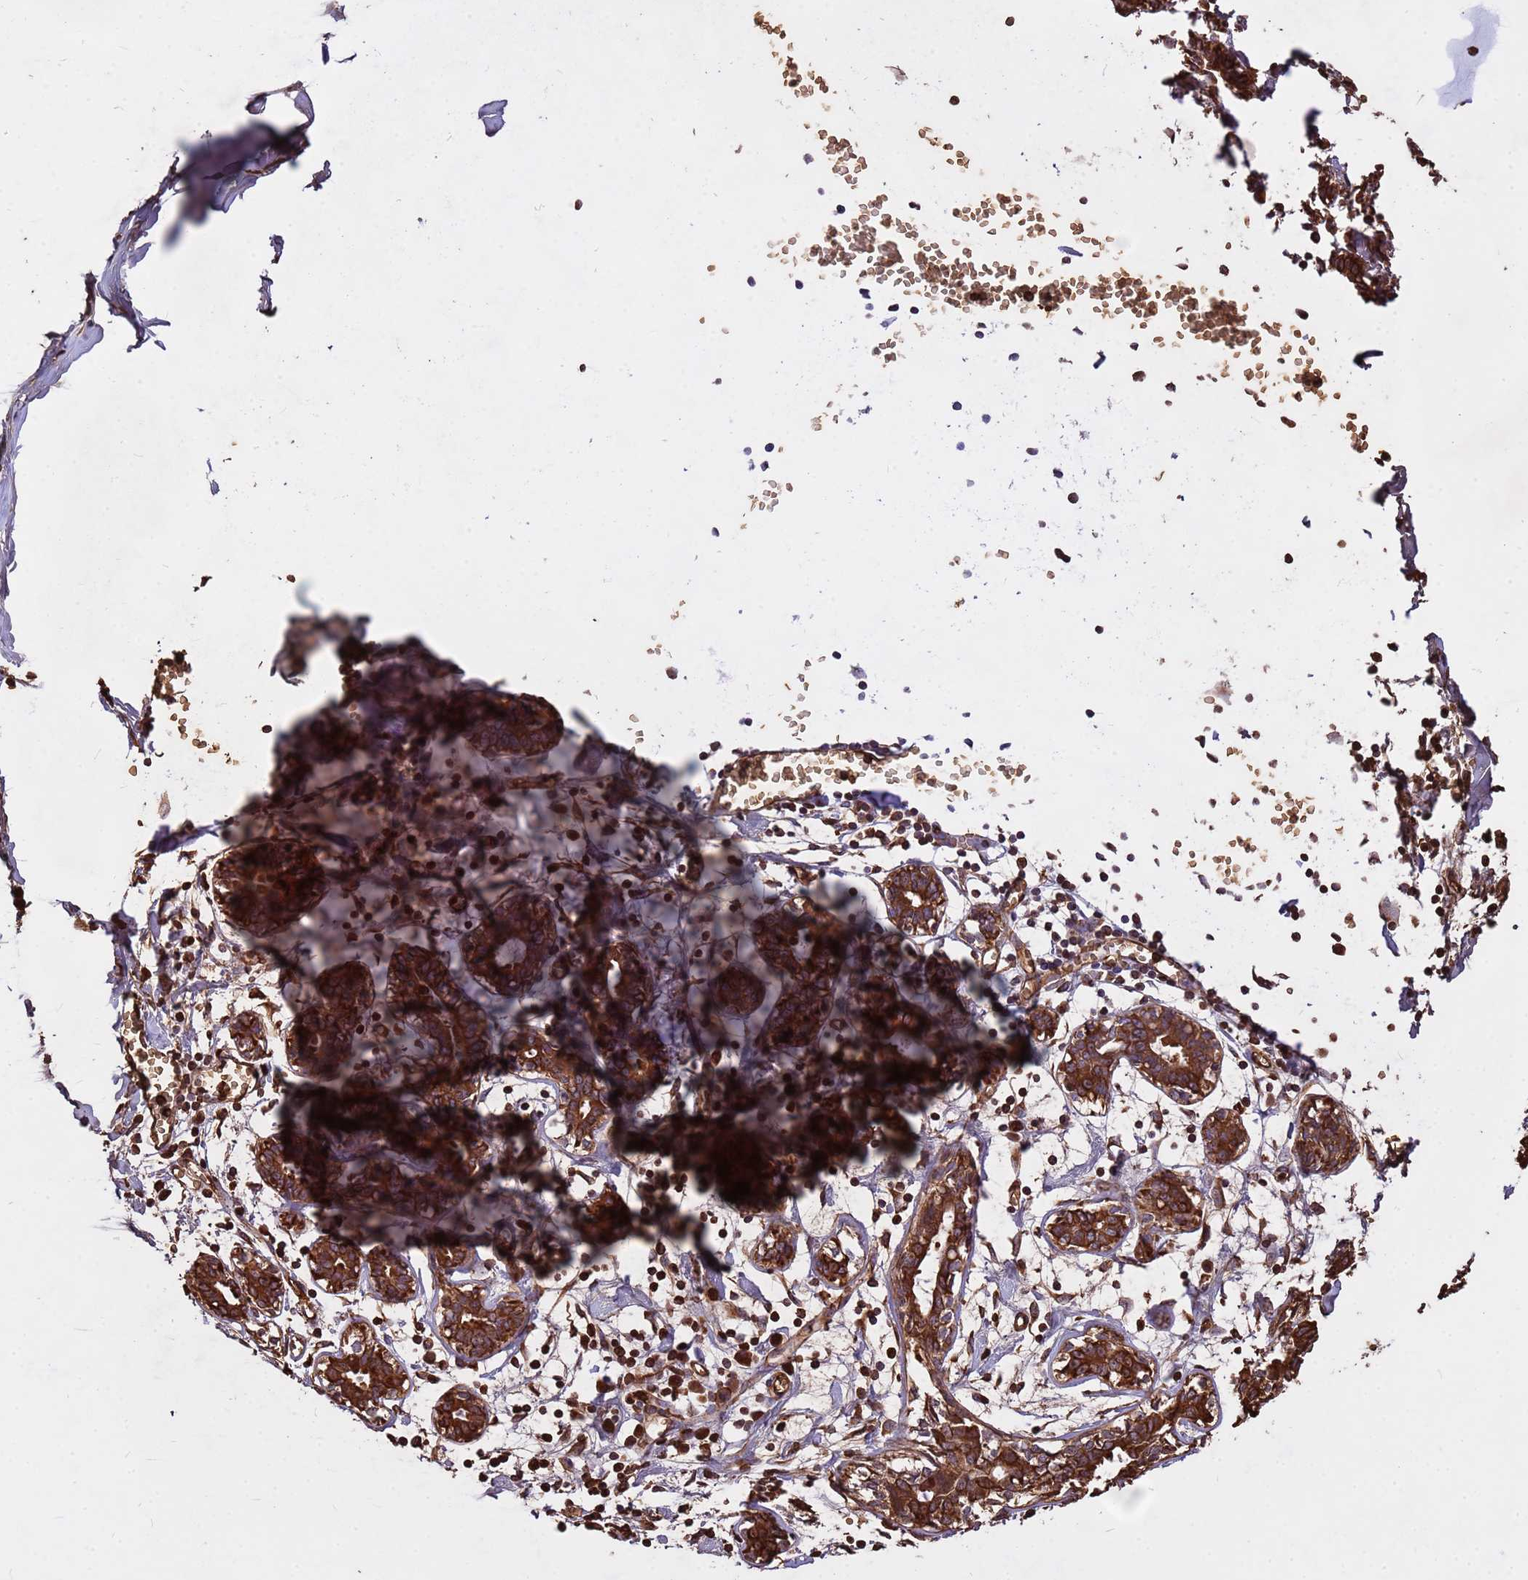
{"staining": {"intensity": "strong", "quantity": ">75%", "location": "cytoplasmic/membranous"}, "tissue": "breast", "cell_type": "Glandular cells", "image_type": "normal", "snomed": [{"axis": "morphology", "description": "Normal tissue, NOS"}, {"axis": "topography", "description": "Breast"}], "caption": "Immunohistochemical staining of normal human breast demonstrates high levels of strong cytoplasmic/membranous expression in about >75% of glandular cells.", "gene": "HBA1", "patient": {"sex": "female", "age": 27}}